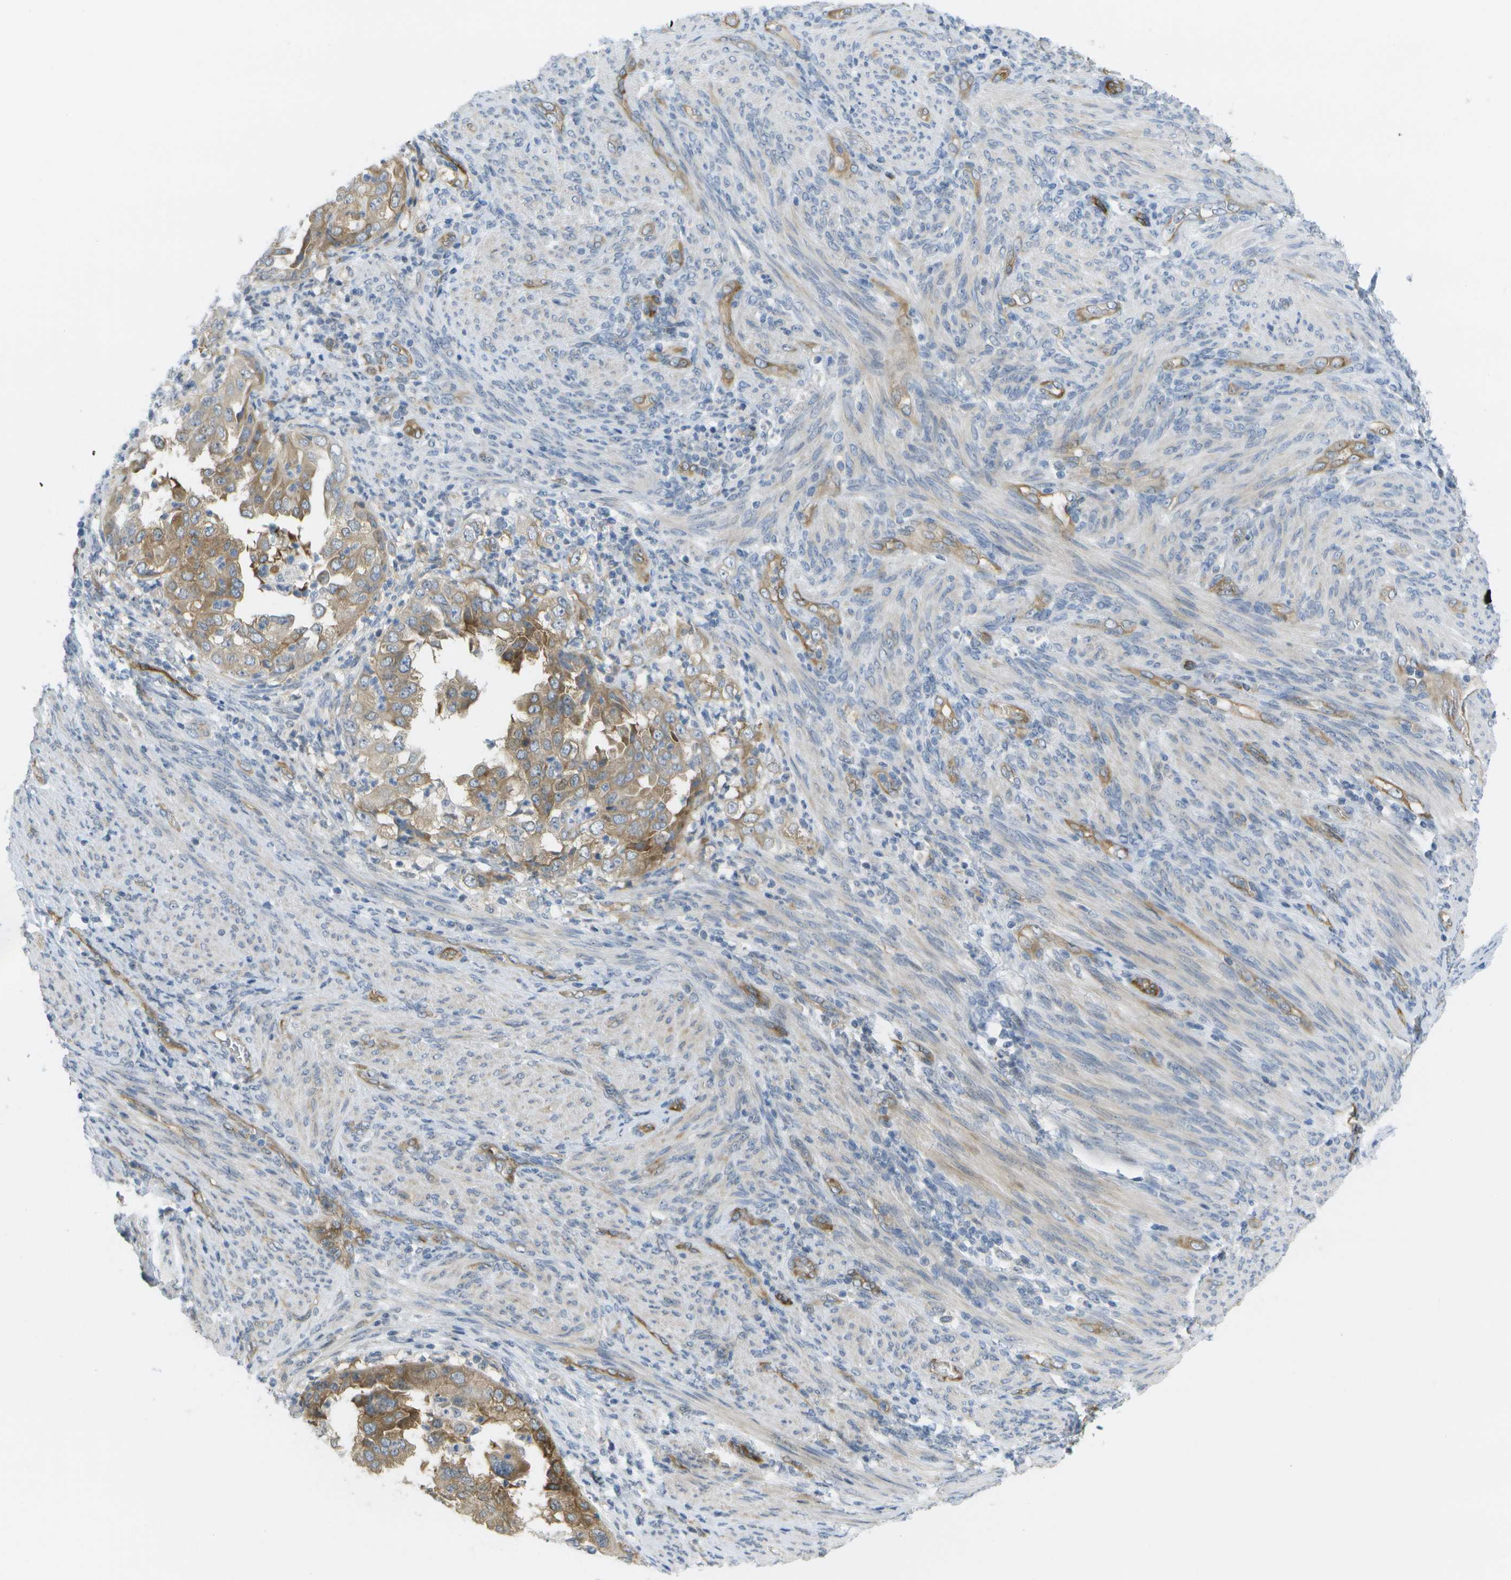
{"staining": {"intensity": "moderate", "quantity": ">75%", "location": "cytoplasmic/membranous"}, "tissue": "endometrial cancer", "cell_type": "Tumor cells", "image_type": "cancer", "snomed": [{"axis": "morphology", "description": "Adenocarcinoma, NOS"}, {"axis": "topography", "description": "Endometrium"}], "caption": "Endometrial cancer (adenocarcinoma) stained with DAB (3,3'-diaminobenzidine) immunohistochemistry reveals medium levels of moderate cytoplasmic/membranous positivity in approximately >75% of tumor cells. (Stains: DAB (3,3'-diaminobenzidine) in brown, nuclei in blue, Microscopy: brightfield microscopy at high magnification).", "gene": "MARCHF8", "patient": {"sex": "female", "age": 85}}